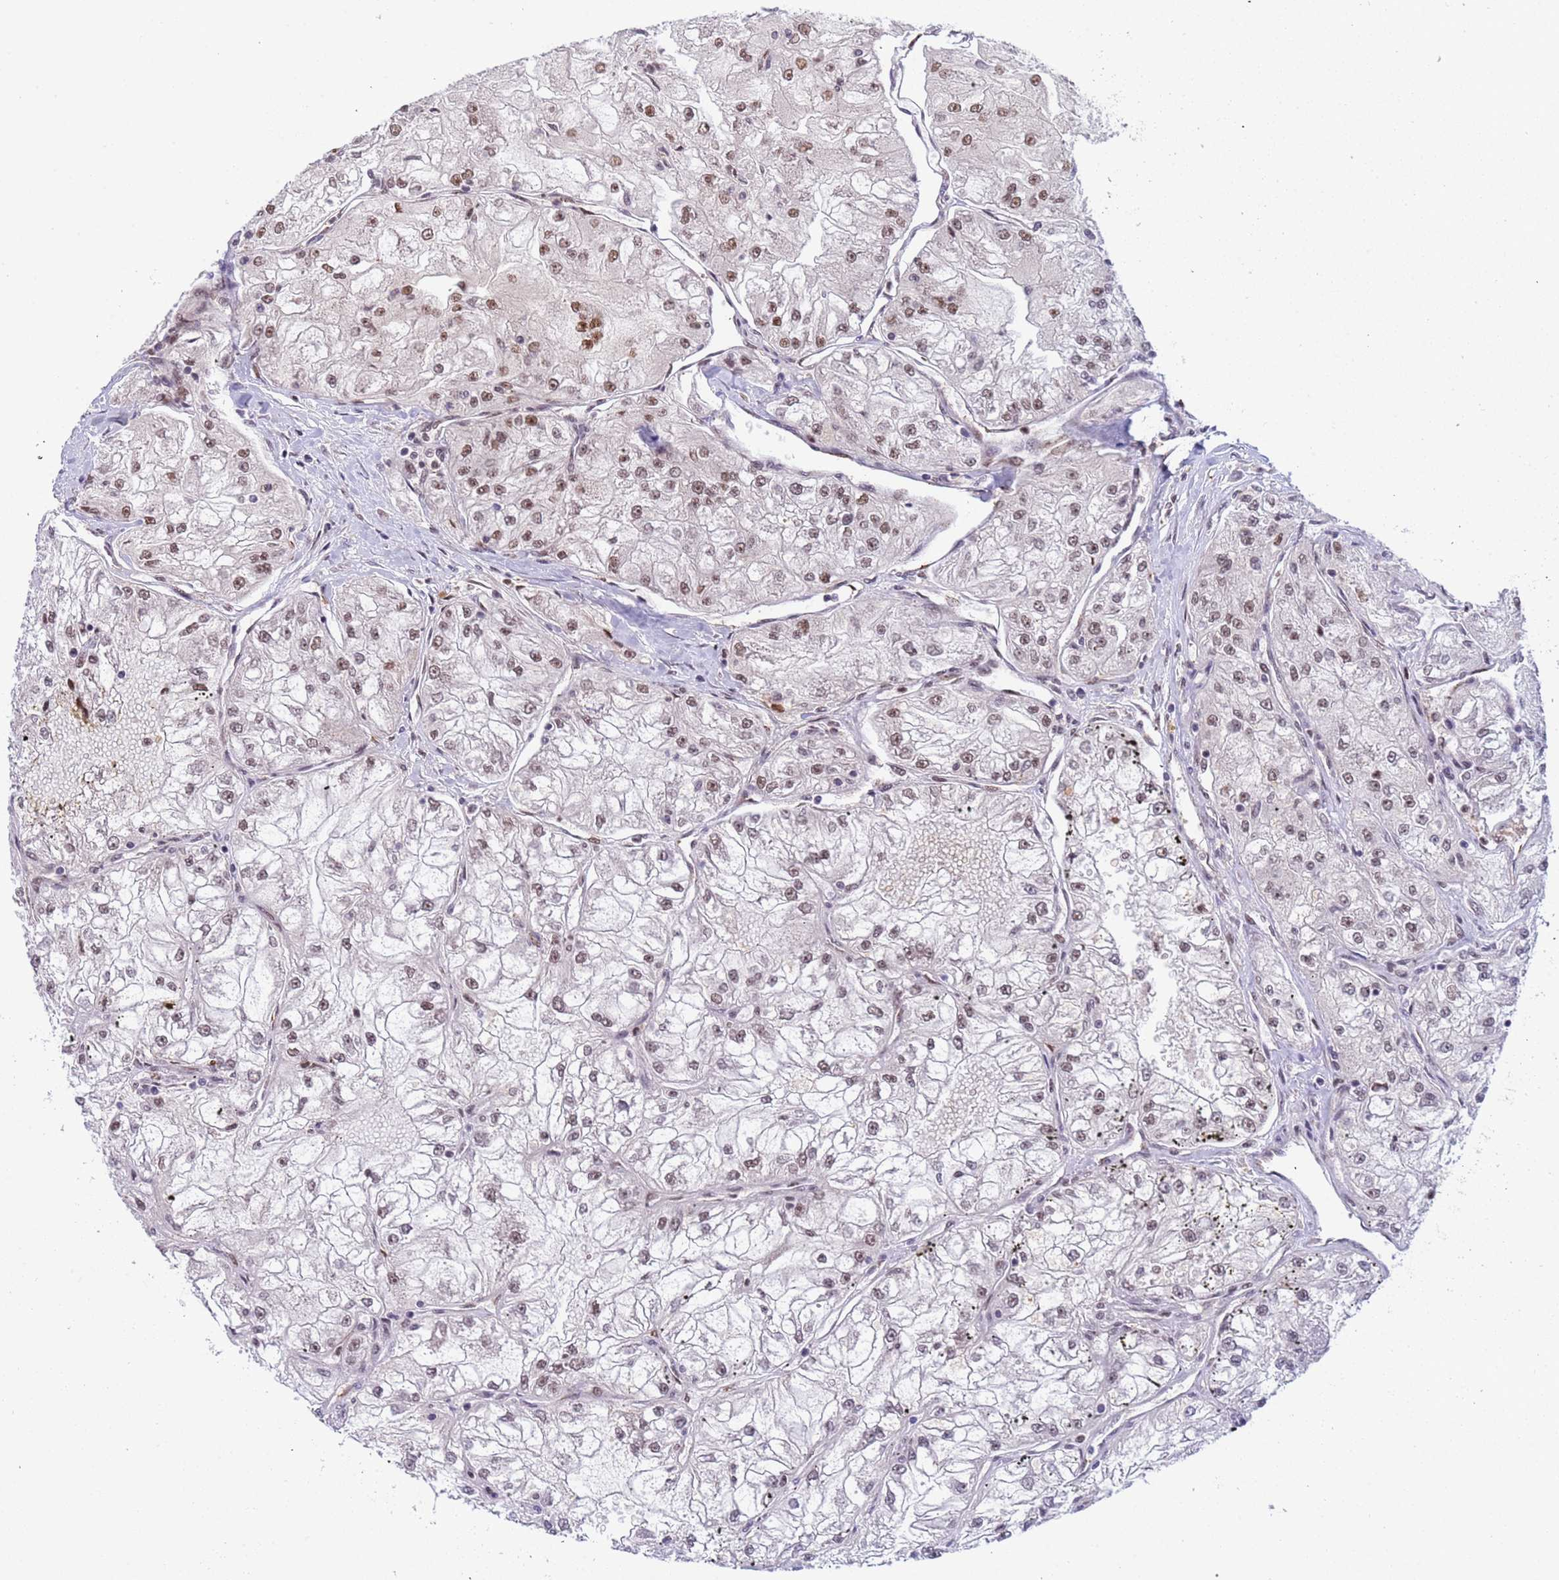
{"staining": {"intensity": "moderate", "quantity": ">75%", "location": "nuclear"}, "tissue": "renal cancer", "cell_type": "Tumor cells", "image_type": "cancer", "snomed": [{"axis": "morphology", "description": "Adenocarcinoma, NOS"}, {"axis": "topography", "description": "Kidney"}], "caption": "Renal cancer (adenocarcinoma) tissue reveals moderate nuclear positivity in about >75% of tumor cells, visualized by immunohistochemistry. (brown staining indicates protein expression, while blue staining denotes nuclei).", "gene": "SRRT", "patient": {"sex": "female", "age": 72}}